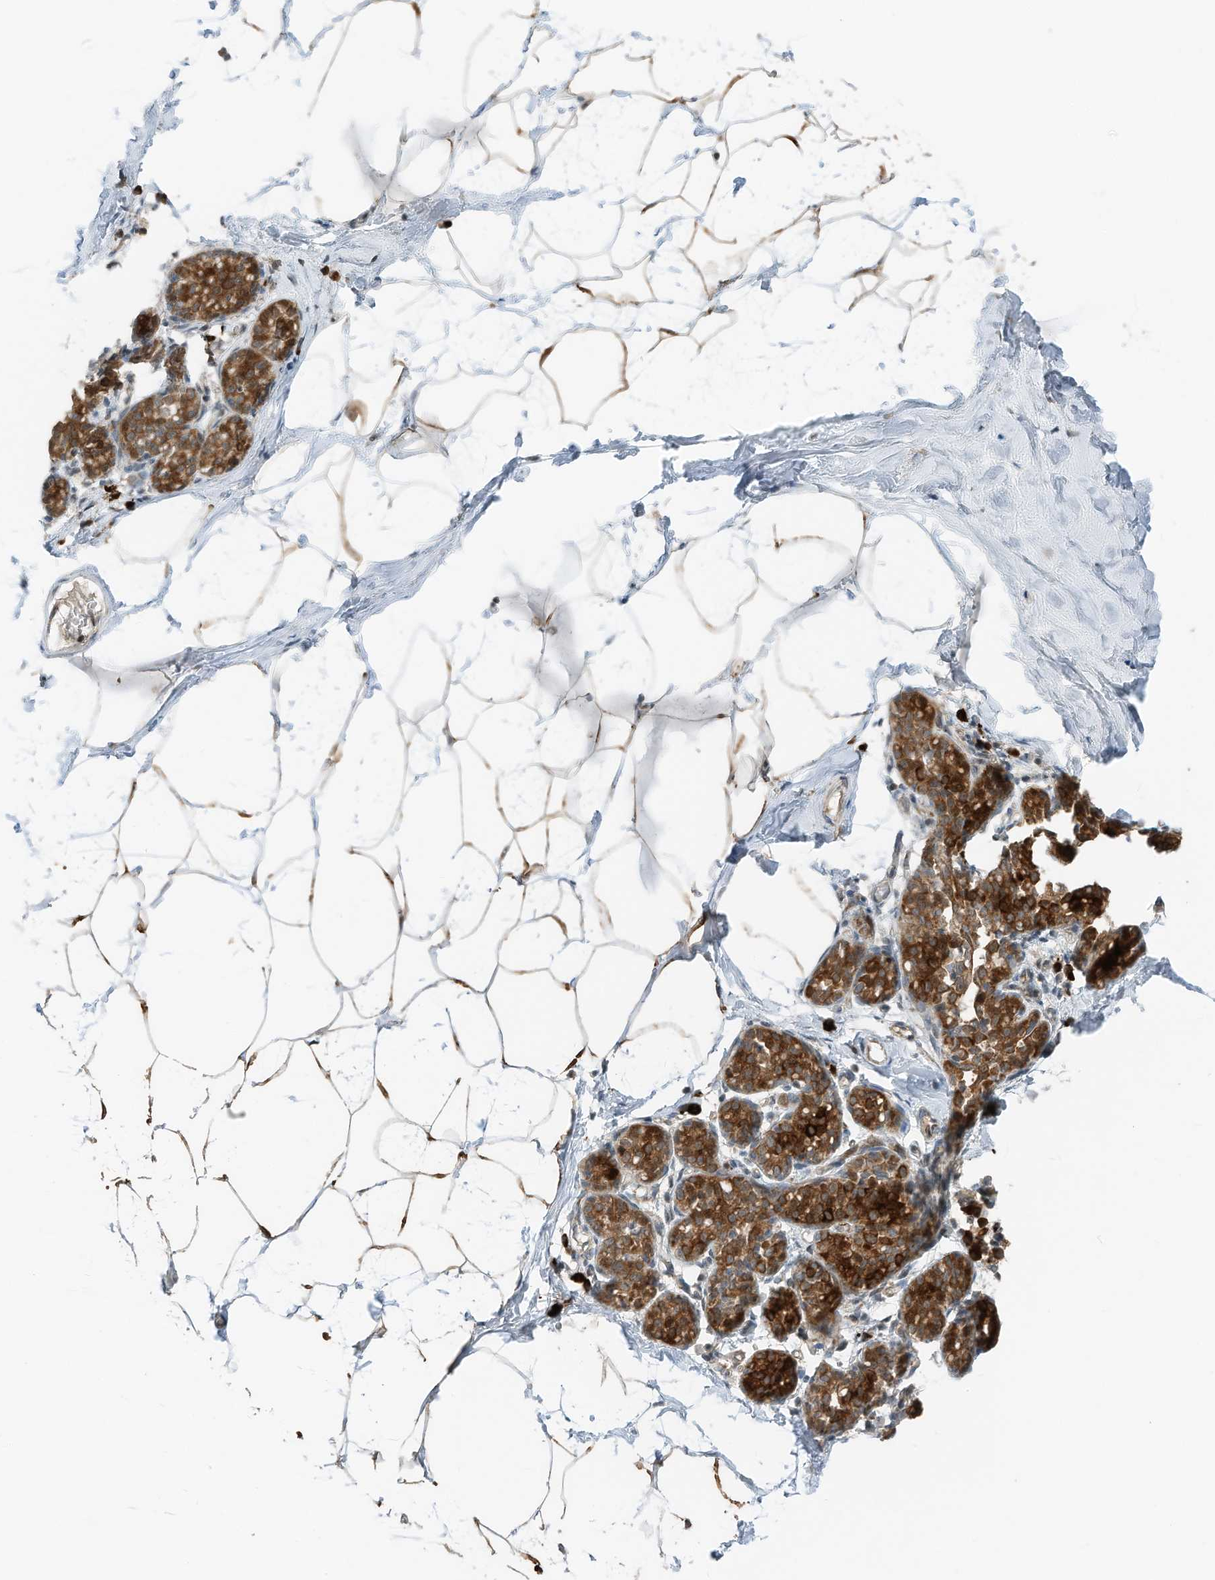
{"staining": {"intensity": "moderate", "quantity": ">75%", "location": "cytoplasmic/membranous,nuclear"}, "tissue": "breast", "cell_type": "Adipocytes", "image_type": "normal", "snomed": [{"axis": "morphology", "description": "Normal tissue, NOS"}, {"axis": "morphology", "description": "Lobular carcinoma"}, {"axis": "topography", "description": "Breast"}], "caption": "Immunohistochemical staining of normal human breast shows >75% levels of moderate cytoplasmic/membranous,nuclear protein expression in about >75% of adipocytes. Using DAB (brown) and hematoxylin (blue) stains, captured at high magnification using brightfield microscopy.", "gene": "RMND1", "patient": {"sex": "female", "age": 62}}